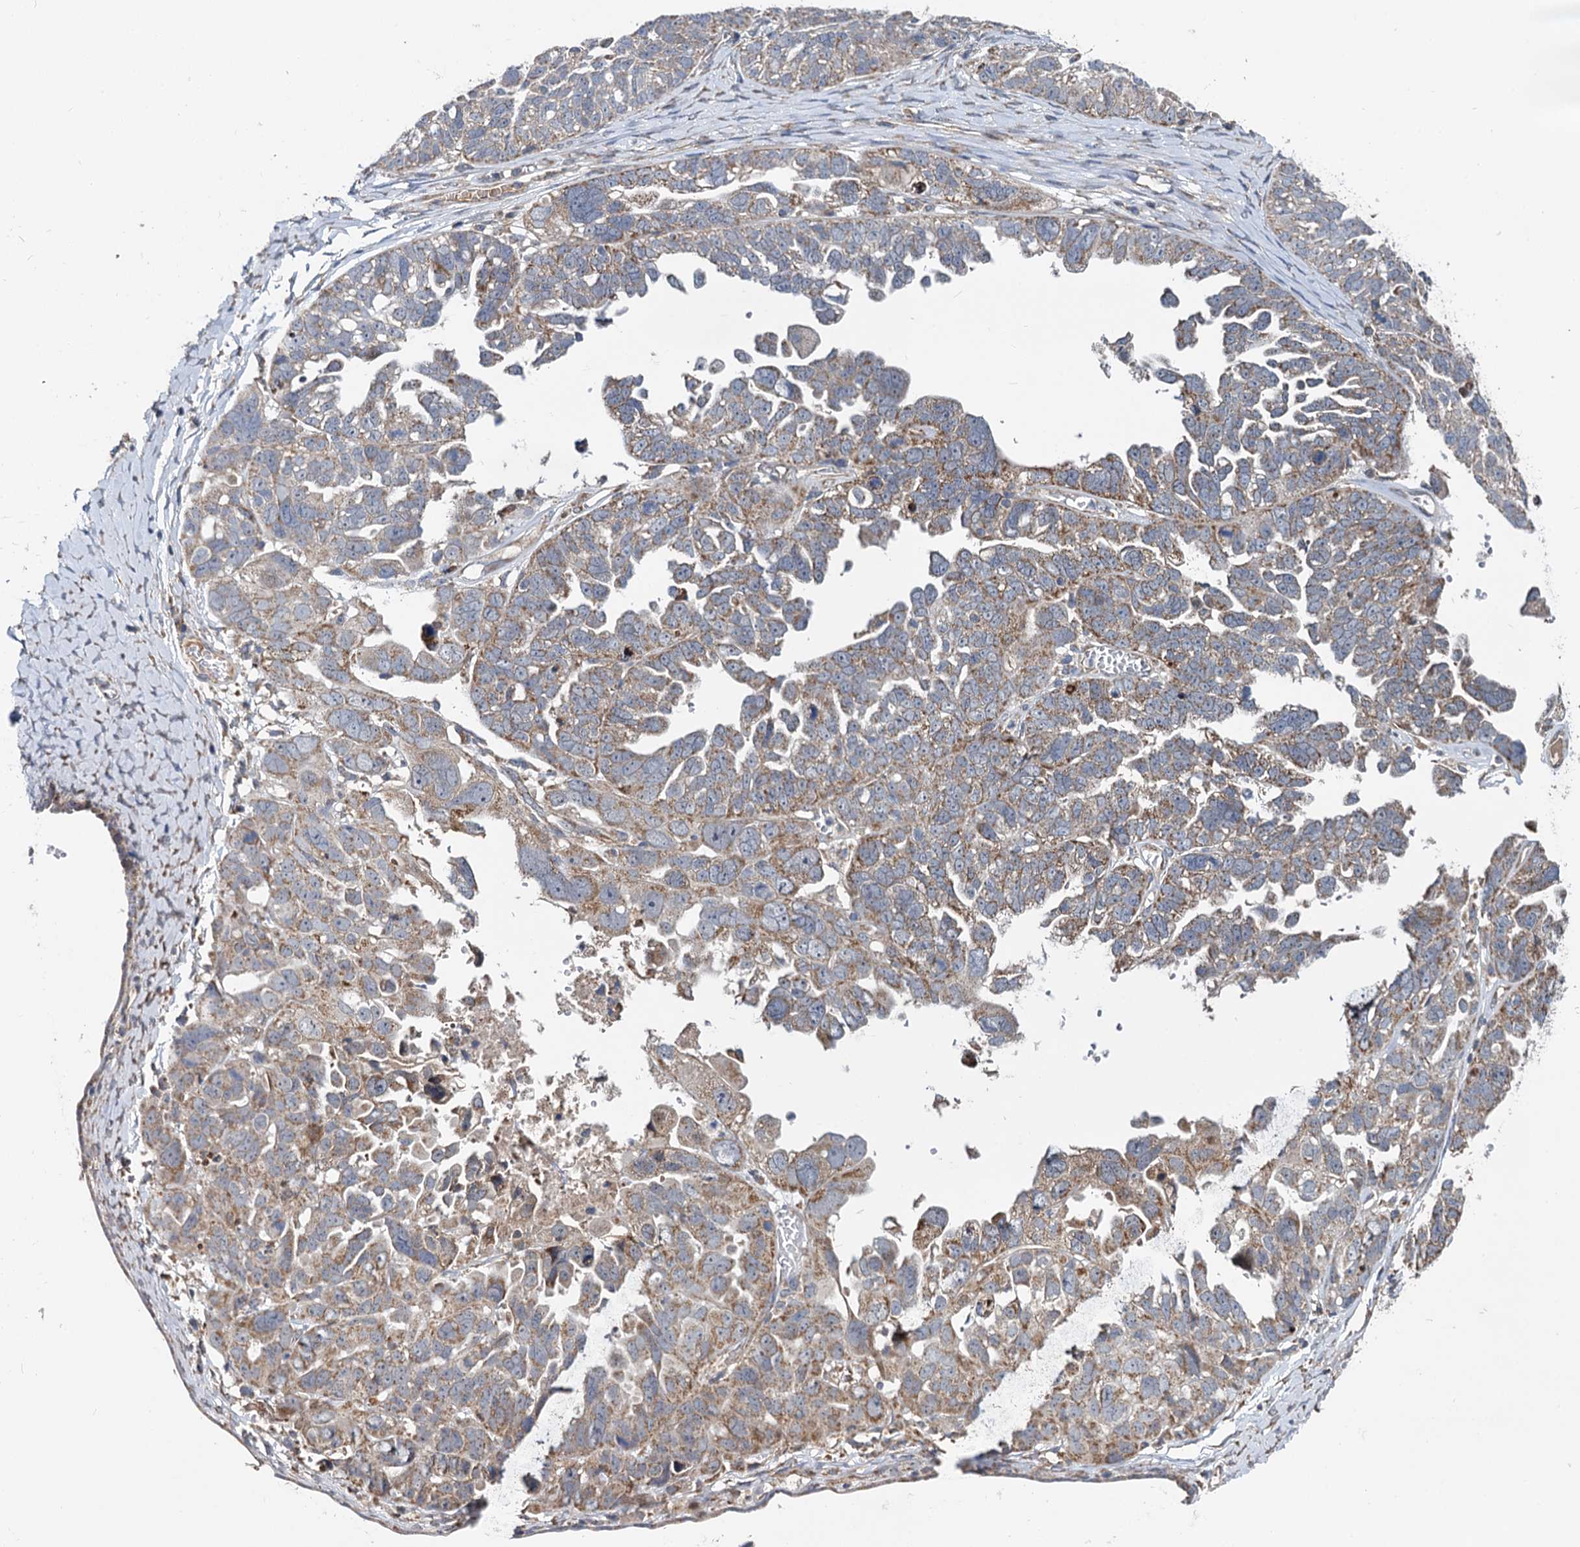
{"staining": {"intensity": "moderate", "quantity": ">75%", "location": "cytoplasmic/membranous"}, "tissue": "ovarian cancer", "cell_type": "Tumor cells", "image_type": "cancer", "snomed": [{"axis": "morphology", "description": "Cystadenocarcinoma, serous, NOS"}, {"axis": "topography", "description": "Ovary"}], "caption": "Ovarian serous cystadenocarcinoma stained for a protein (brown) displays moderate cytoplasmic/membranous positive positivity in about >75% of tumor cells.", "gene": "SPRYD3", "patient": {"sex": "female", "age": 79}}